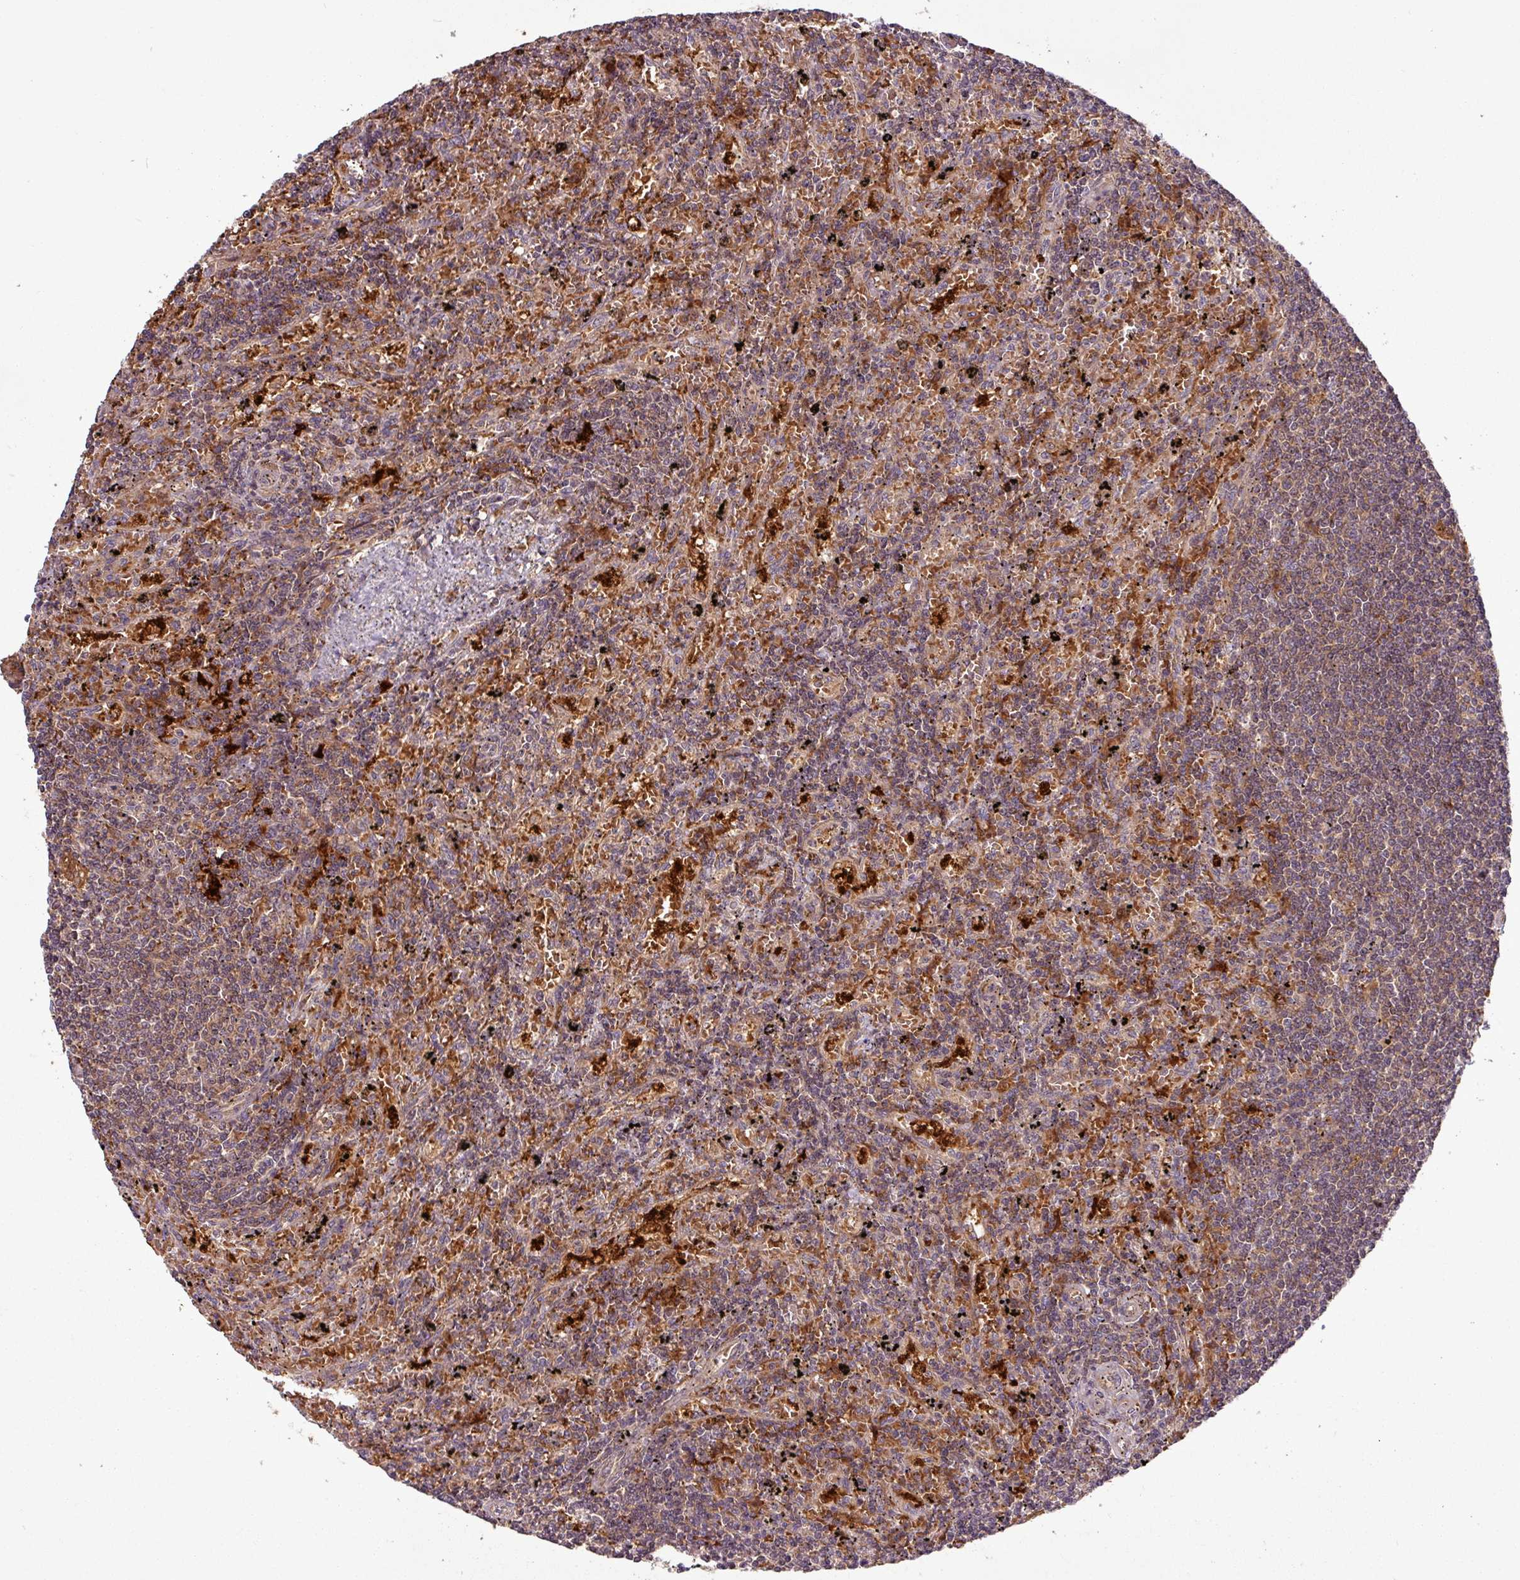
{"staining": {"intensity": "weak", "quantity": "25%-75%", "location": "cytoplasmic/membranous"}, "tissue": "lymphoma", "cell_type": "Tumor cells", "image_type": "cancer", "snomed": [{"axis": "morphology", "description": "Malignant lymphoma, non-Hodgkin's type, Low grade"}, {"axis": "topography", "description": "Spleen"}], "caption": "The image demonstrates a brown stain indicating the presence of a protein in the cytoplasmic/membranous of tumor cells in low-grade malignant lymphoma, non-Hodgkin's type.", "gene": "SIRPB2", "patient": {"sex": "male", "age": 76}}